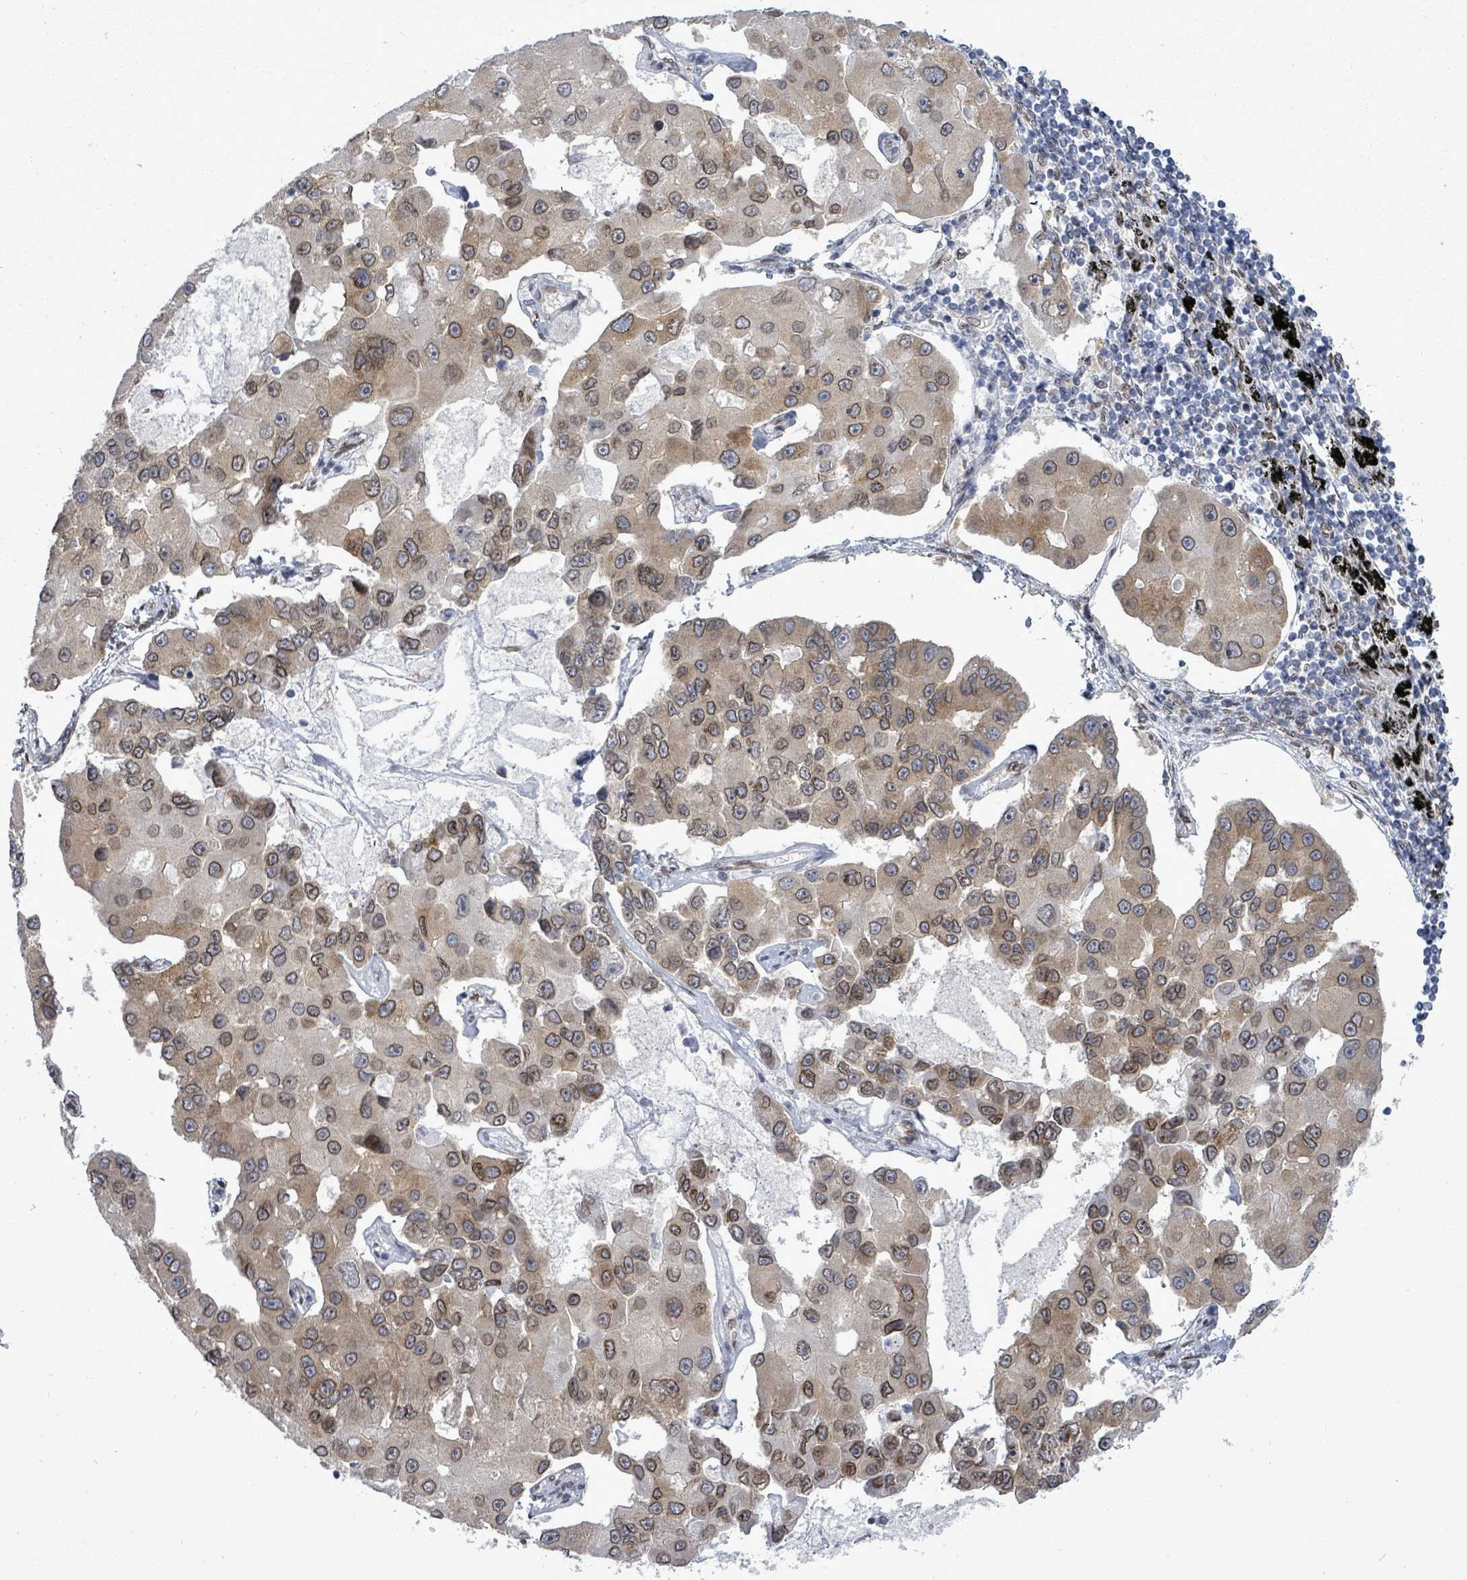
{"staining": {"intensity": "moderate", "quantity": ">75%", "location": "cytoplasmic/membranous,nuclear"}, "tissue": "lung cancer", "cell_type": "Tumor cells", "image_type": "cancer", "snomed": [{"axis": "morphology", "description": "Adenocarcinoma, NOS"}, {"axis": "topography", "description": "Lung"}], "caption": "Lung adenocarcinoma stained with a protein marker exhibits moderate staining in tumor cells.", "gene": "ARFGAP1", "patient": {"sex": "female", "age": 54}}